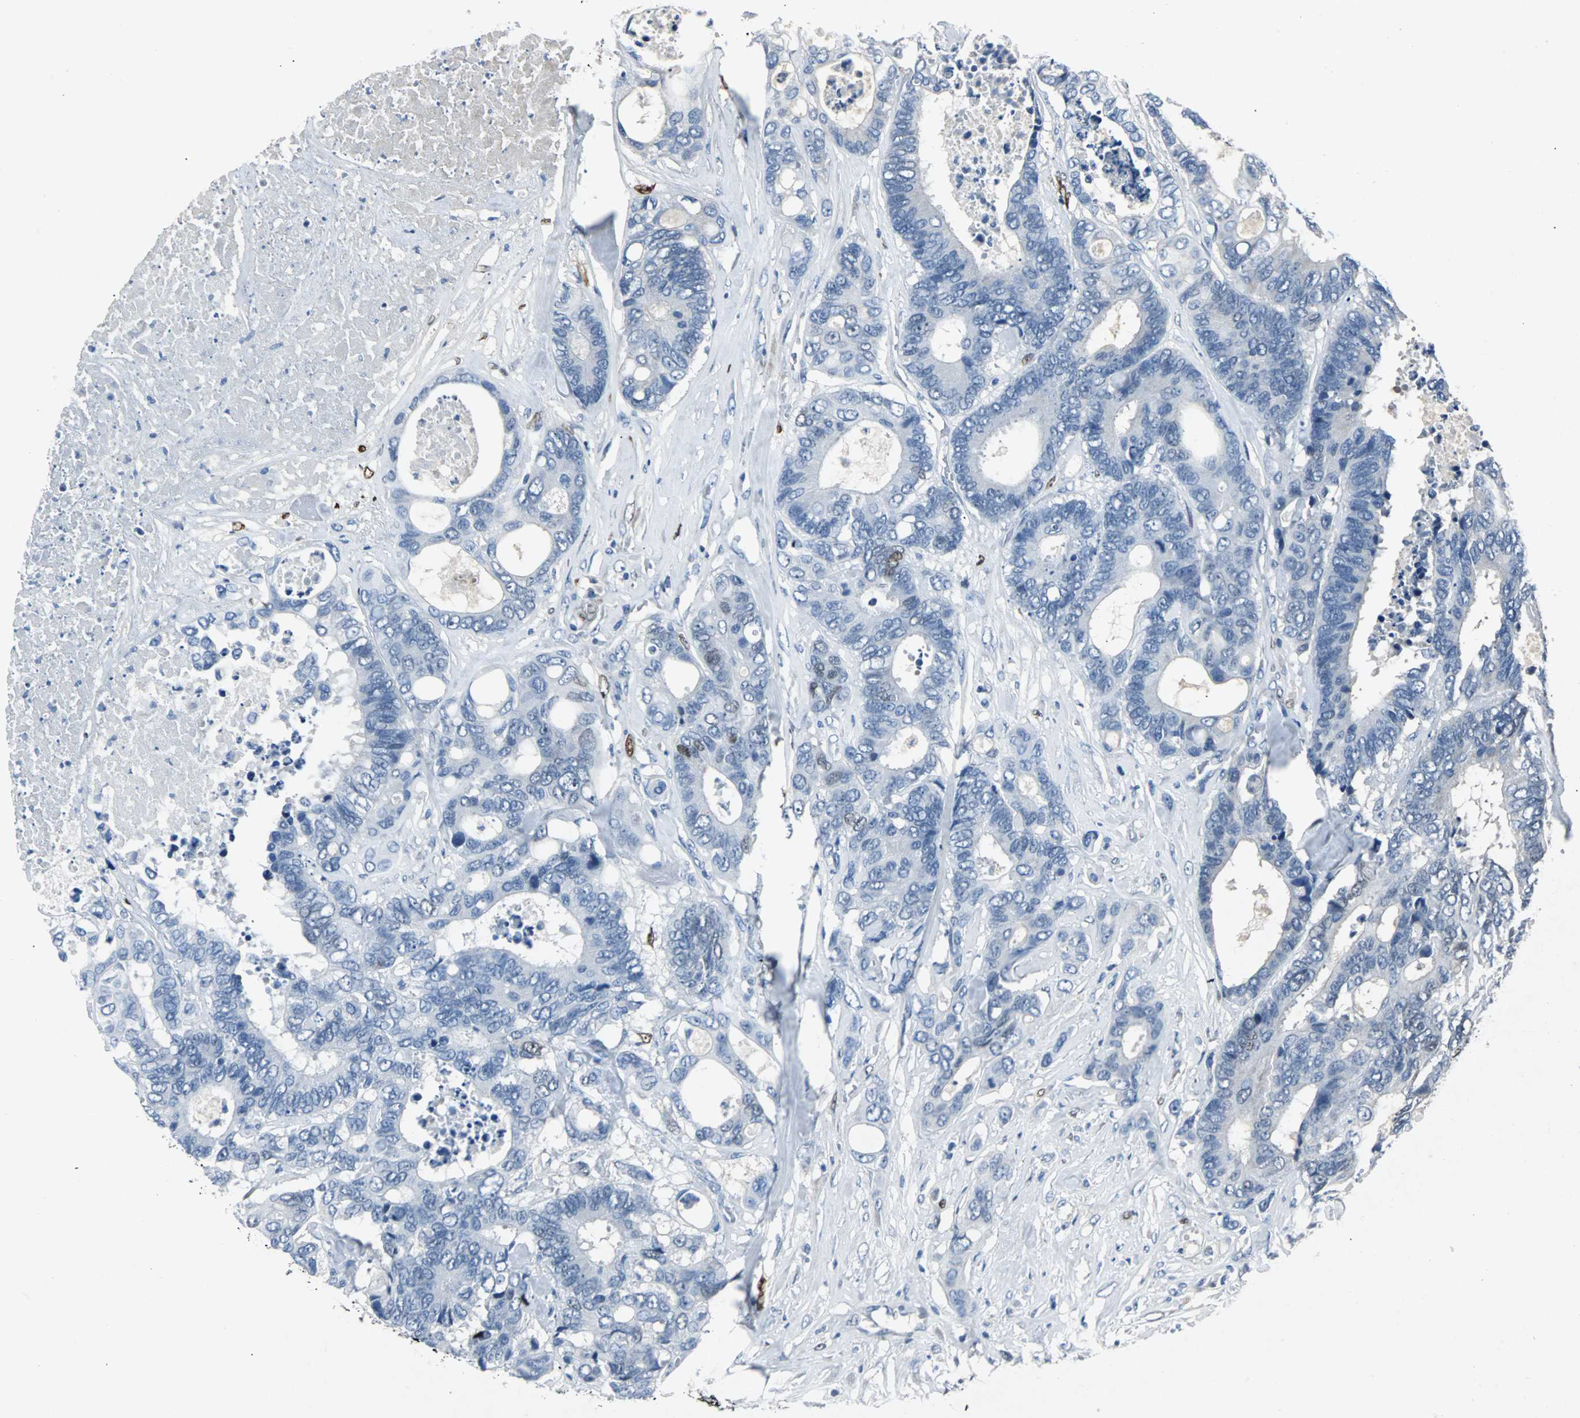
{"staining": {"intensity": "moderate", "quantity": "<25%", "location": "nuclear"}, "tissue": "colorectal cancer", "cell_type": "Tumor cells", "image_type": "cancer", "snomed": [{"axis": "morphology", "description": "Adenocarcinoma, NOS"}, {"axis": "topography", "description": "Rectum"}], "caption": "Colorectal adenocarcinoma tissue exhibits moderate nuclear expression in about <25% of tumor cells The staining was performed using DAB, with brown indicating positive protein expression. Nuclei are stained blue with hematoxylin.", "gene": "IL33", "patient": {"sex": "male", "age": 55}}